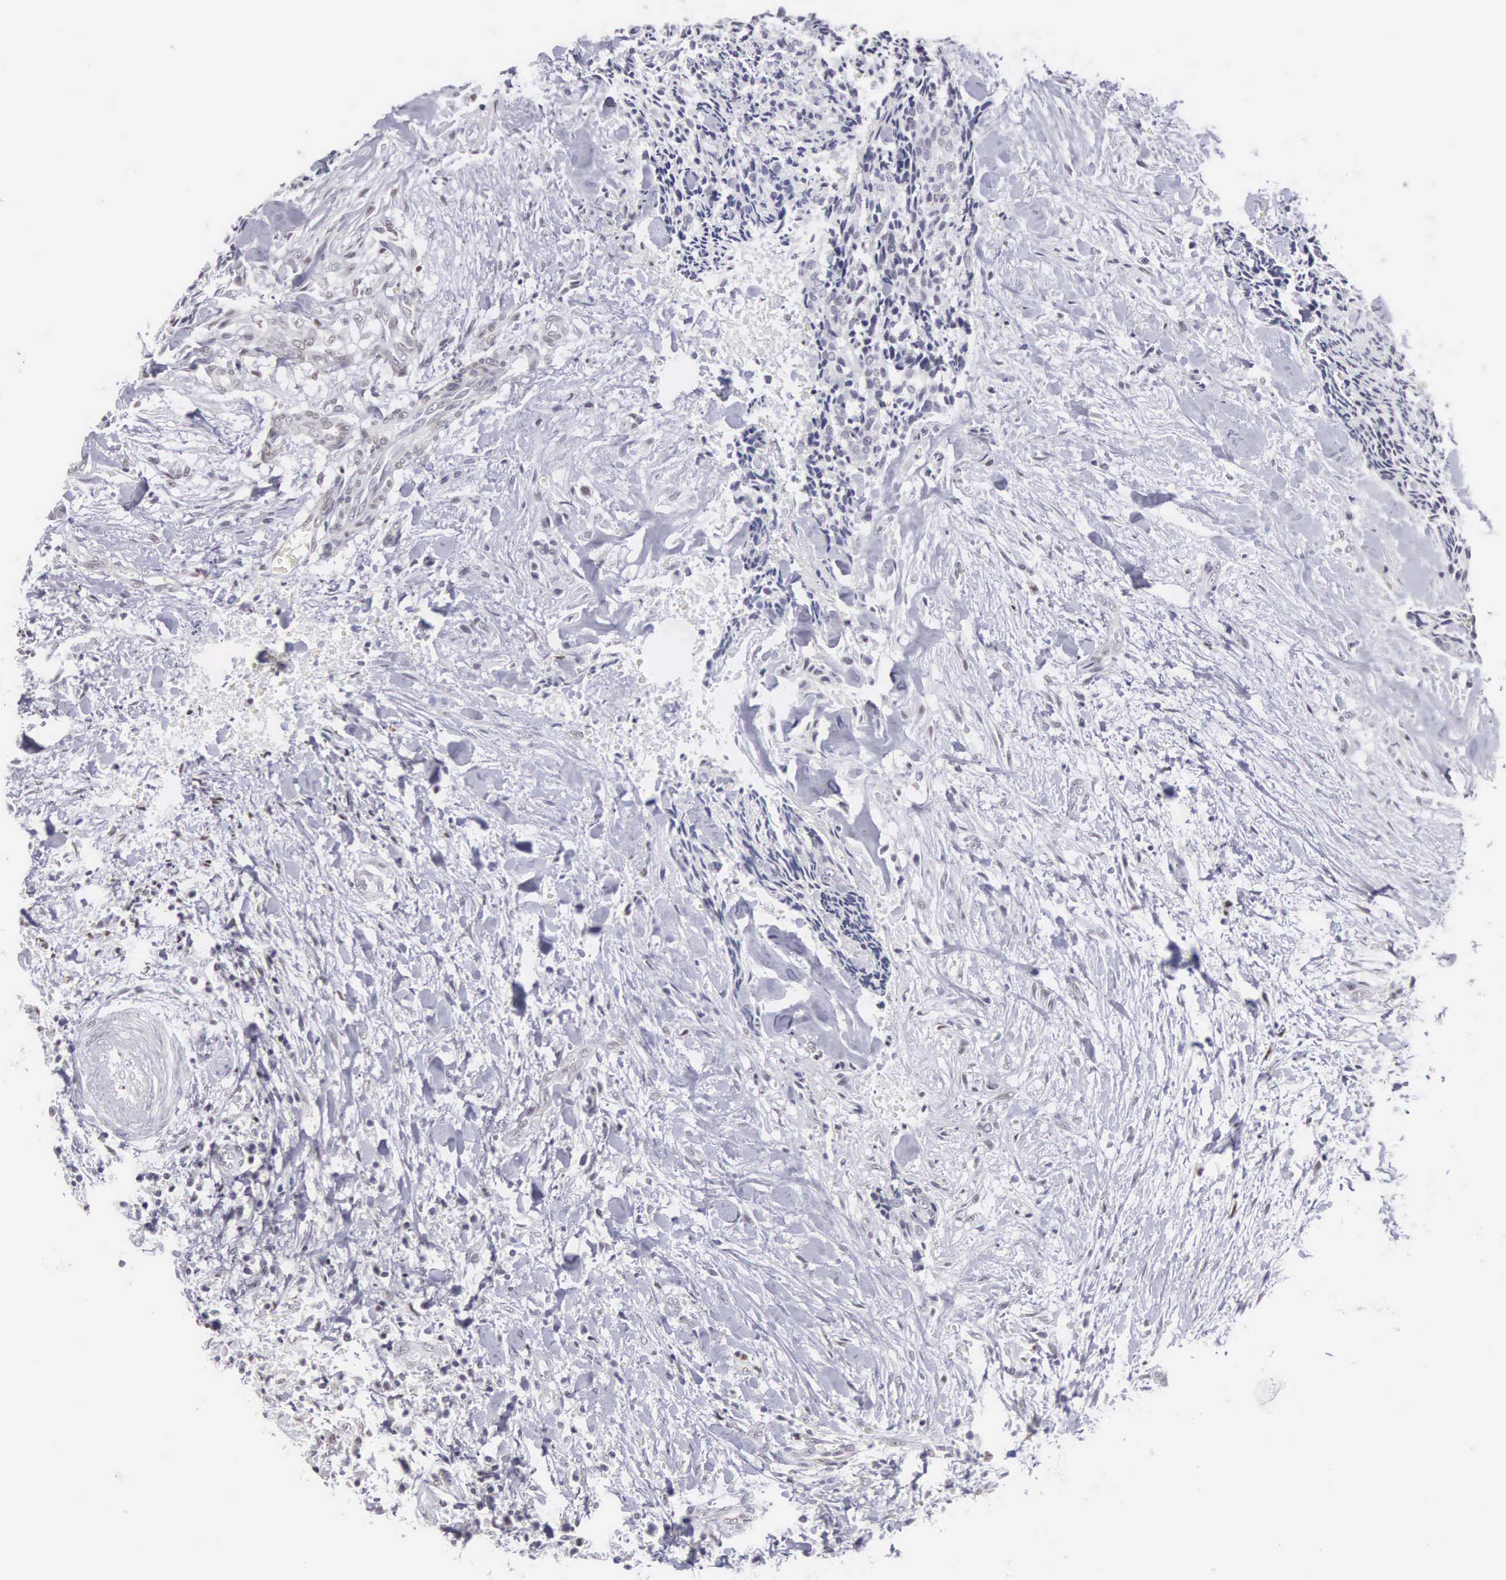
{"staining": {"intensity": "weak", "quantity": "<25%", "location": "nuclear"}, "tissue": "head and neck cancer", "cell_type": "Tumor cells", "image_type": "cancer", "snomed": [{"axis": "morphology", "description": "Squamous cell carcinoma, NOS"}, {"axis": "topography", "description": "Salivary gland"}, {"axis": "topography", "description": "Head-Neck"}], "caption": "Immunohistochemistry photomicrograph of human head and neck squamous cell carcinoma stained for a protein (brown), which exhibits no staining in tumor cells. The staining is performed using DAB brown chromogen with nuclei counter-stained in using hematoxylin.", "gene": "ETV6", "patient": {"sex": "male", "age": 70}}